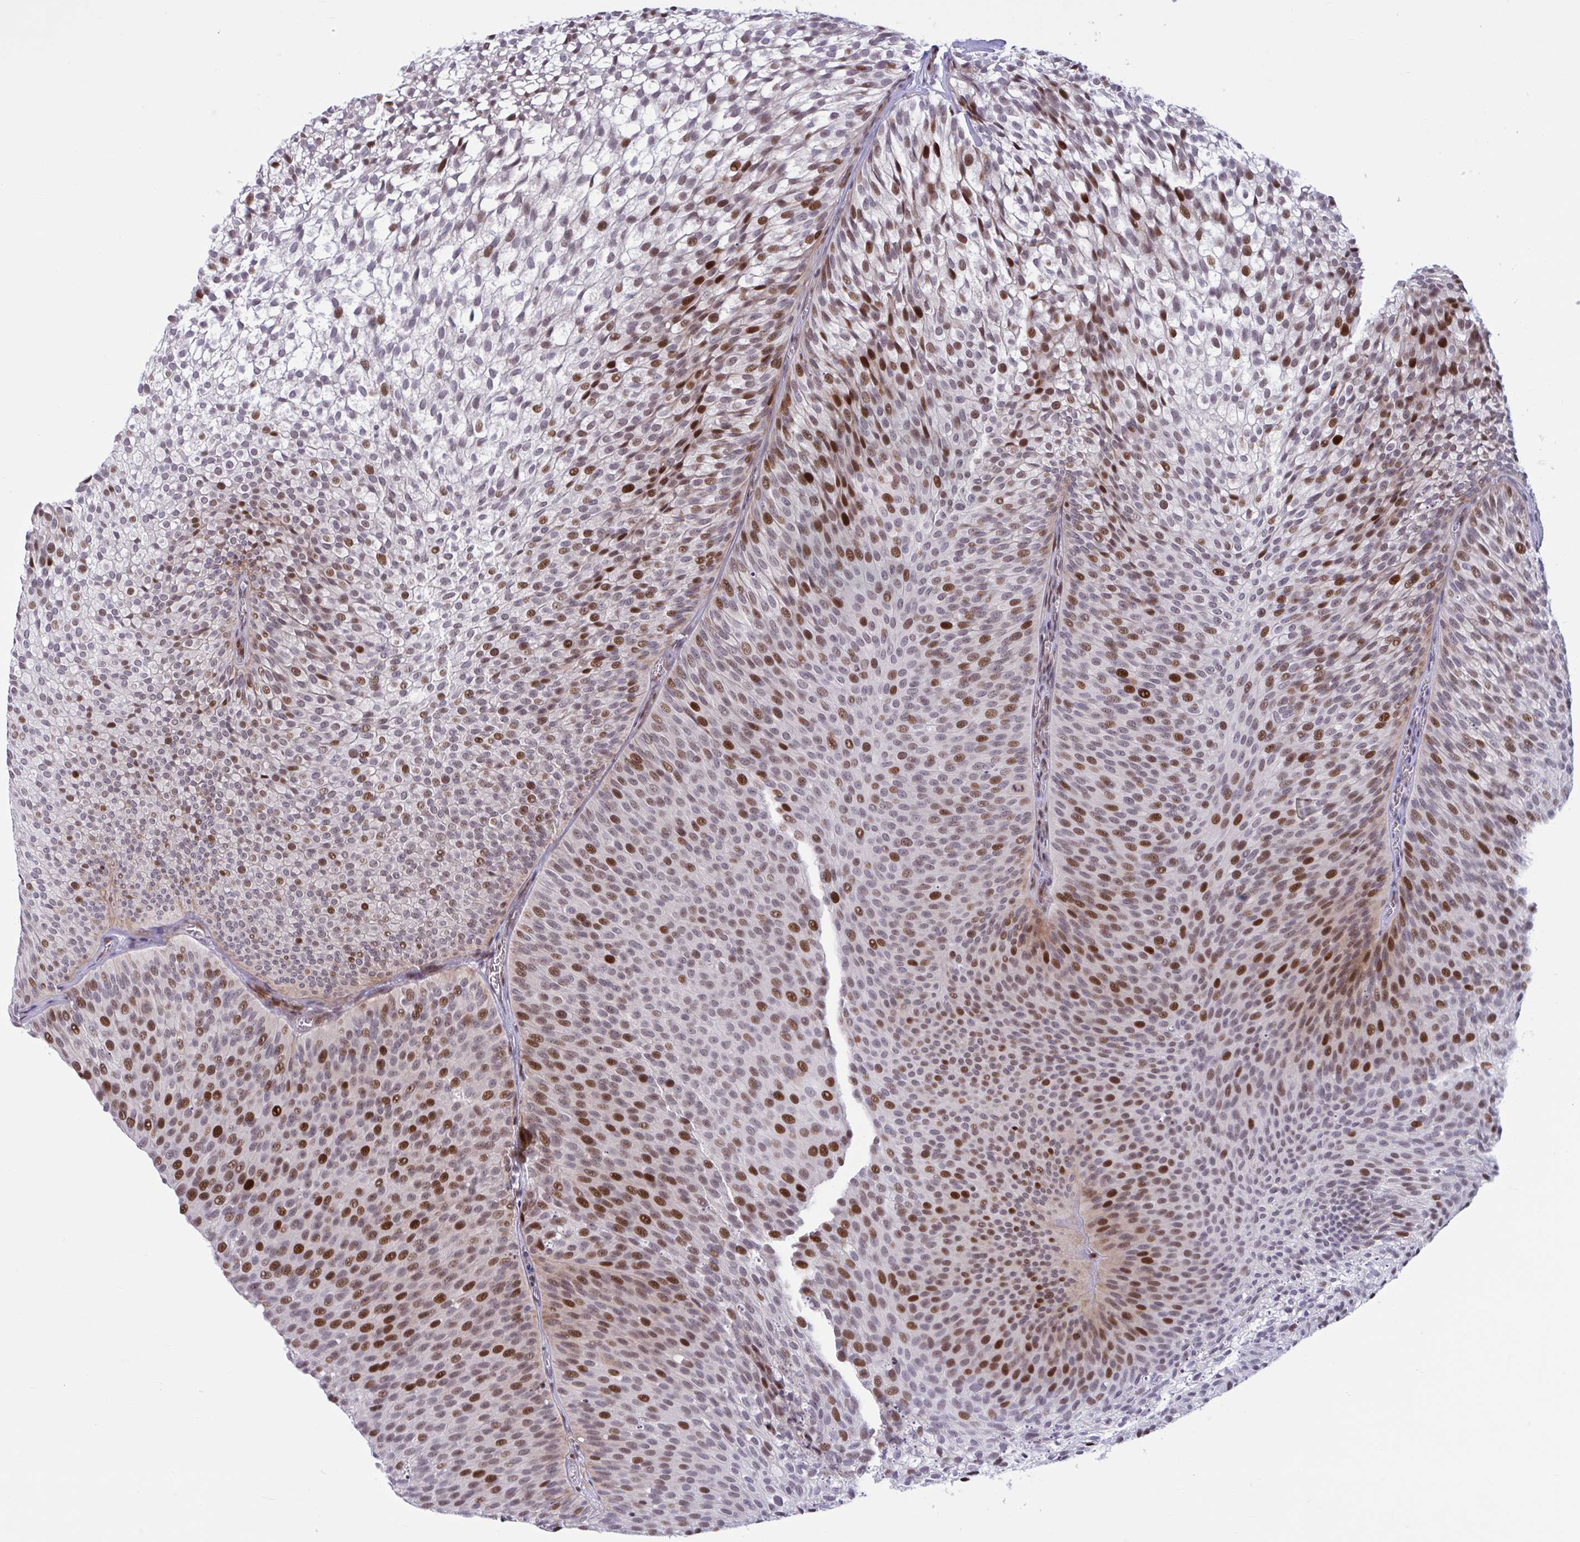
{"staining": {"intensity": "strong", "quantity": "25%-75%", "location": "nuclear"}, "tissue": "urothelial cancer", "cell_type": "Tumor cells", "image_type": "cancer", "snomed": [{"axis": "morphology", "description": "Urothelial carcinoma, Low grade"}, {"axis": "topography", "description": "Urinary bladder"}], "caption": "High-magnification brightfield microscopy of urothelial carcinoma (low-grade) stained with DAB (3,3'-diaminobenzidine) (brown) and counterstained with hematoxylin (blue). tumor cells exhibit strong nuclear positivity is seen in approximately25%-75% of cells.", "gene": "RBL1", "patient": {"sex": "male", "age": 91}}